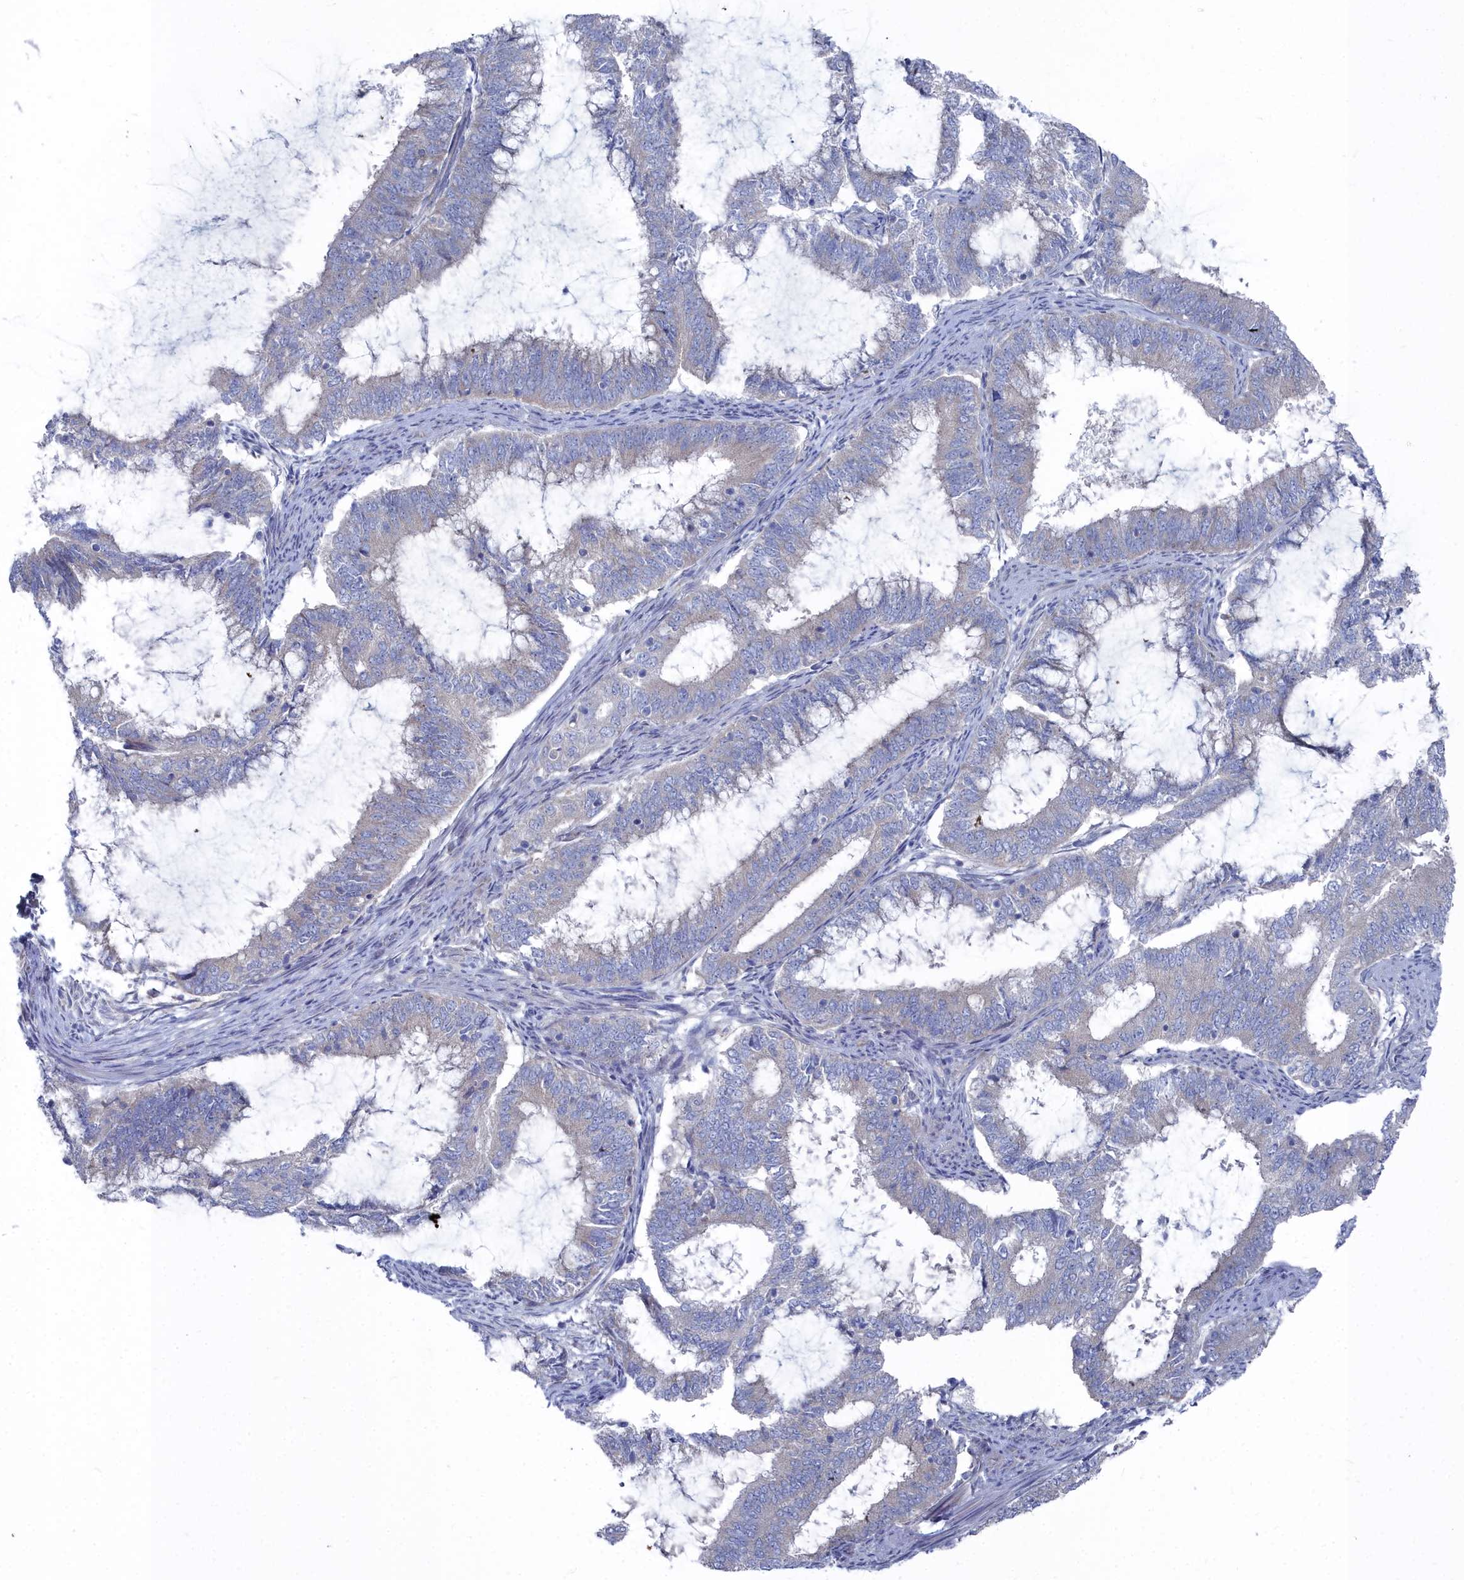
{"staining": {"intensity": "negative", "quantity": "none", "location": "none"}, "tissue": "endometrial cancer", "cell_type": "Tumor cells", "image_type": "cancer", "snomed": [{"axis": "morphology", "description": "Adenocarcinoma, NOS"}, {"axis": "topography", "description": "Endometrium"}], "caption": "High magnification brightfield microscopy of endometrial adenocarcinoma stained with DAB (brown) and counterstained with hematoxylin (blue): tumor cells show no significant expression. (IHC, brightfield microscopy, high magnification).", "gene": "CCDC149", "patient": {"sex": "female", "age": 51}}